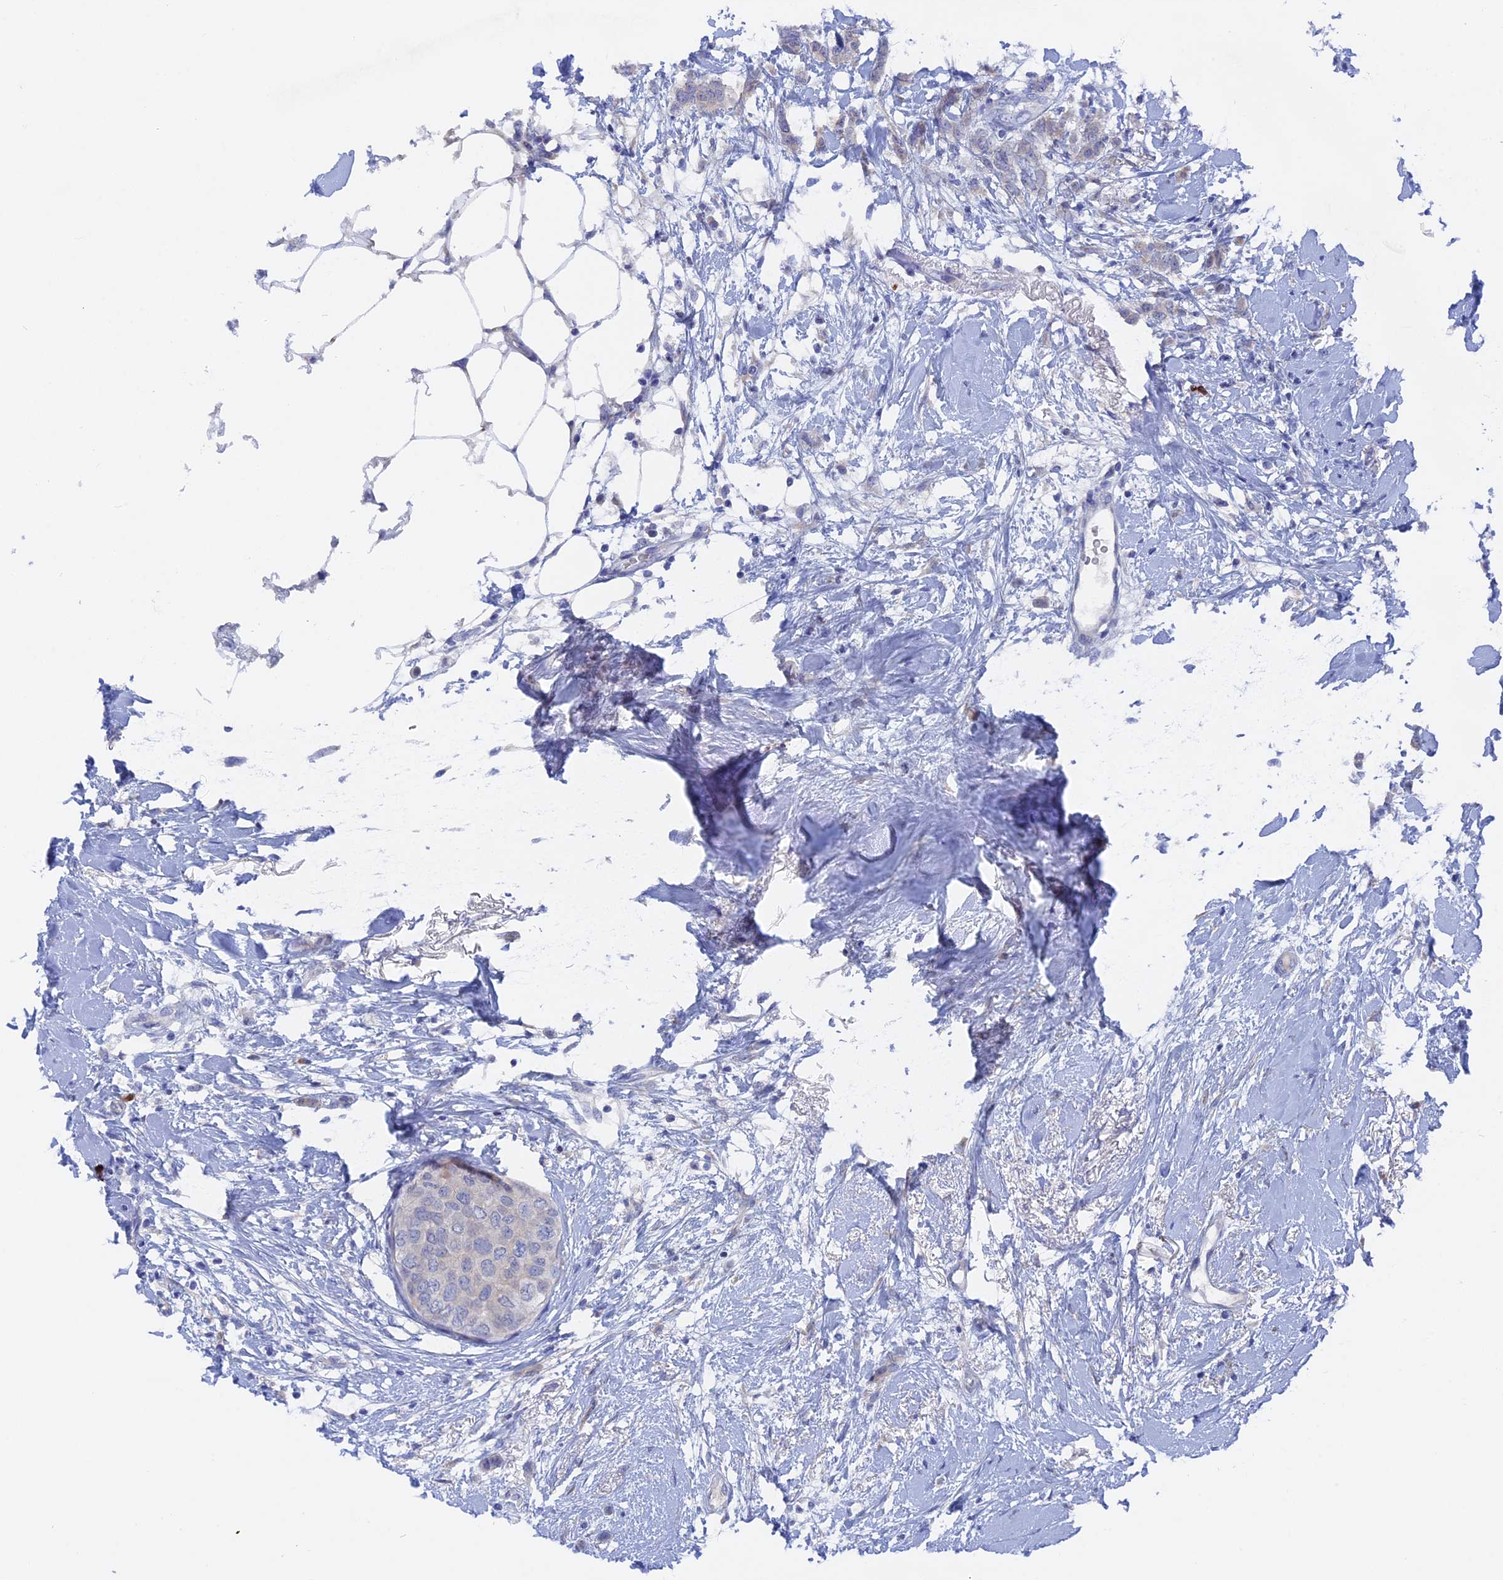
{"staining": {"intensity": "negative", "quantity": "none", "location": "none"}, "tissue": "breast cancer", "cell_type": "Tumor cells", "image_type": "cancer", "snomed": [{"axis": "morphology", "description": "Duct carcinoma"}, {"axis": "topography", "description": "Breast"}], "caption": "IHC micrograph of human breast invasive ductal carcinoma stained for a protein (brown), which demonstrates no positivity in tumor cells.", "gene": "DACT3", "patient": {"sex": "female", "age": 72}}